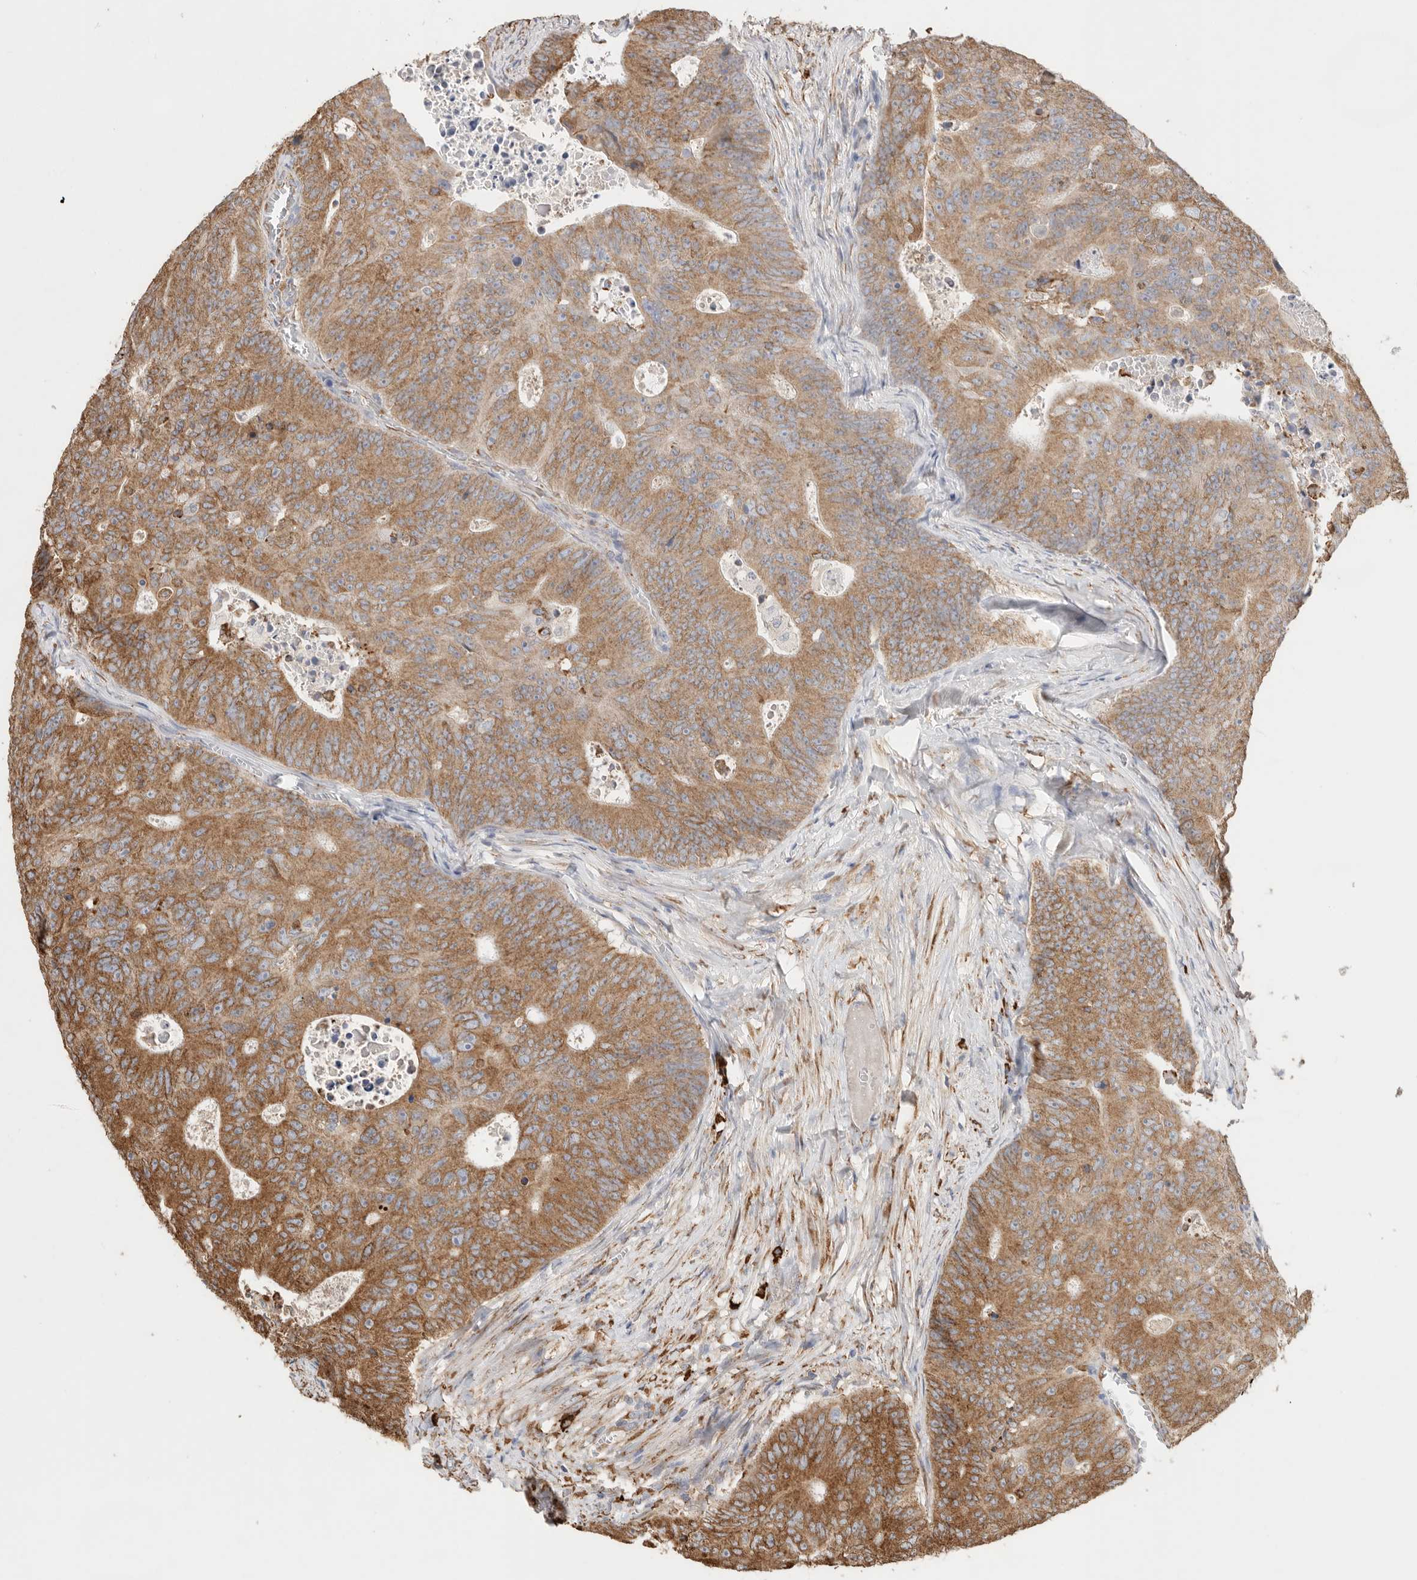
{"staining": {"intensity": "moderate", "quantity": ">75%", "location": "cytoplasmic/membranous"}, "tissue": "colorectal cancer", "cell_type": "Tumor cells", "image_type": "cancer", "snomed": [{"axis": "morphology", "description": "Adenocarcinoma, NOS"}, {"axis": "topography", "description": "Colon"}], "caption": "Immunohistochemistry (IHC) of human colorectal adenocarcinoma displays medium levels of moderate cytoplasmic/membranous positivity in about >75% of tumor cells.", "gene": "BLOC1S5", "patient": {"sex": "male", "age": 87}}